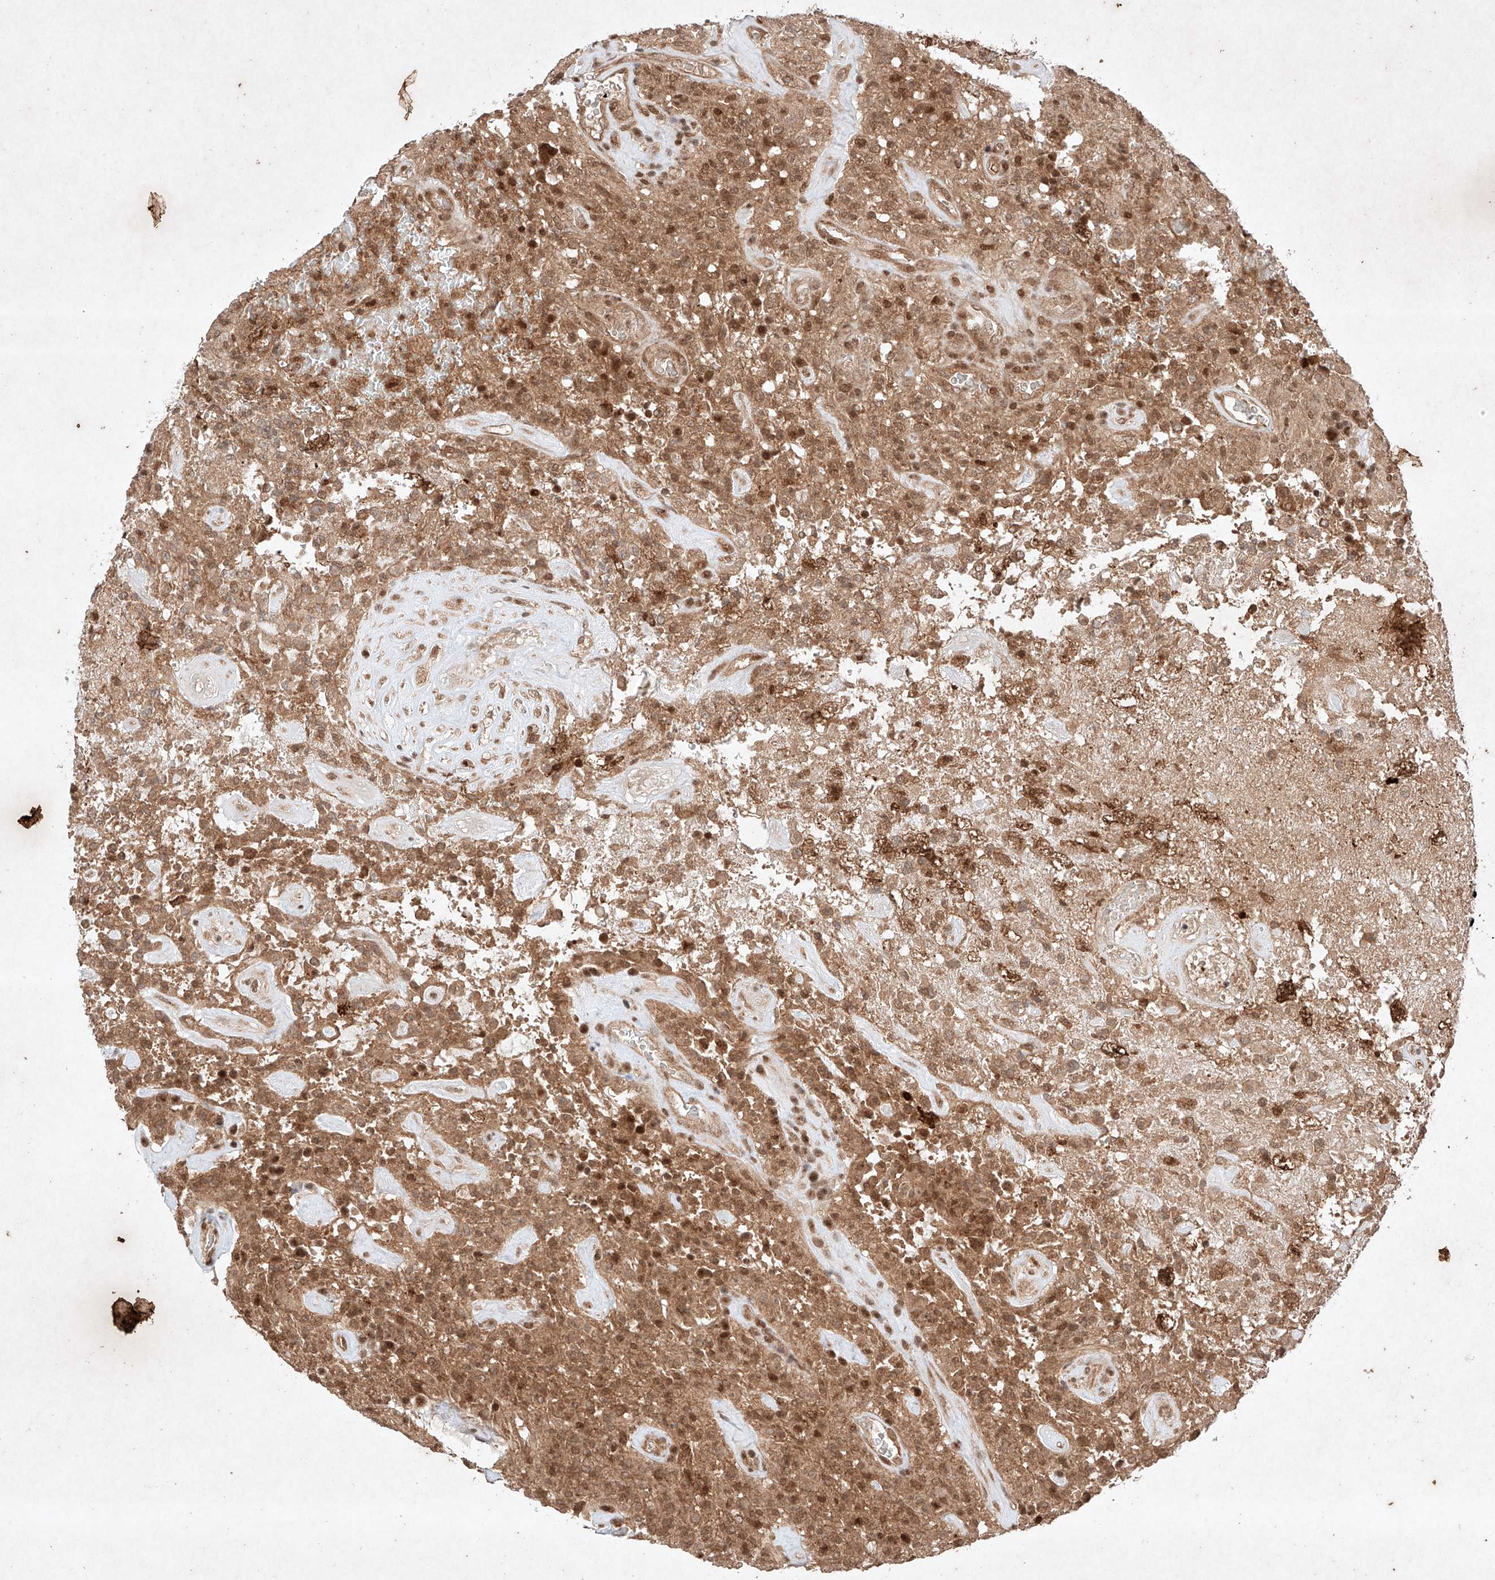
{"staining": {"intensity": "moderate", "quantity": ">75%", "location": "cytoplasmic/membranous,nuclear"}, "tissue": "glioma", "cell_type": "Tumor cells", "image_type": "cancer", "snomed": [{"axis": "morphology", "description": "Glioma, malignant, High grade"}, {"axis": "topography", "description": "Brain"}], "caption": "A brown stain highlights moderate cytoplasmic/membranous and nuclear expression of a protein in glioma tumor cells.", "gene": "RNF31", "patient": {"sex": "female", "age": 57}}